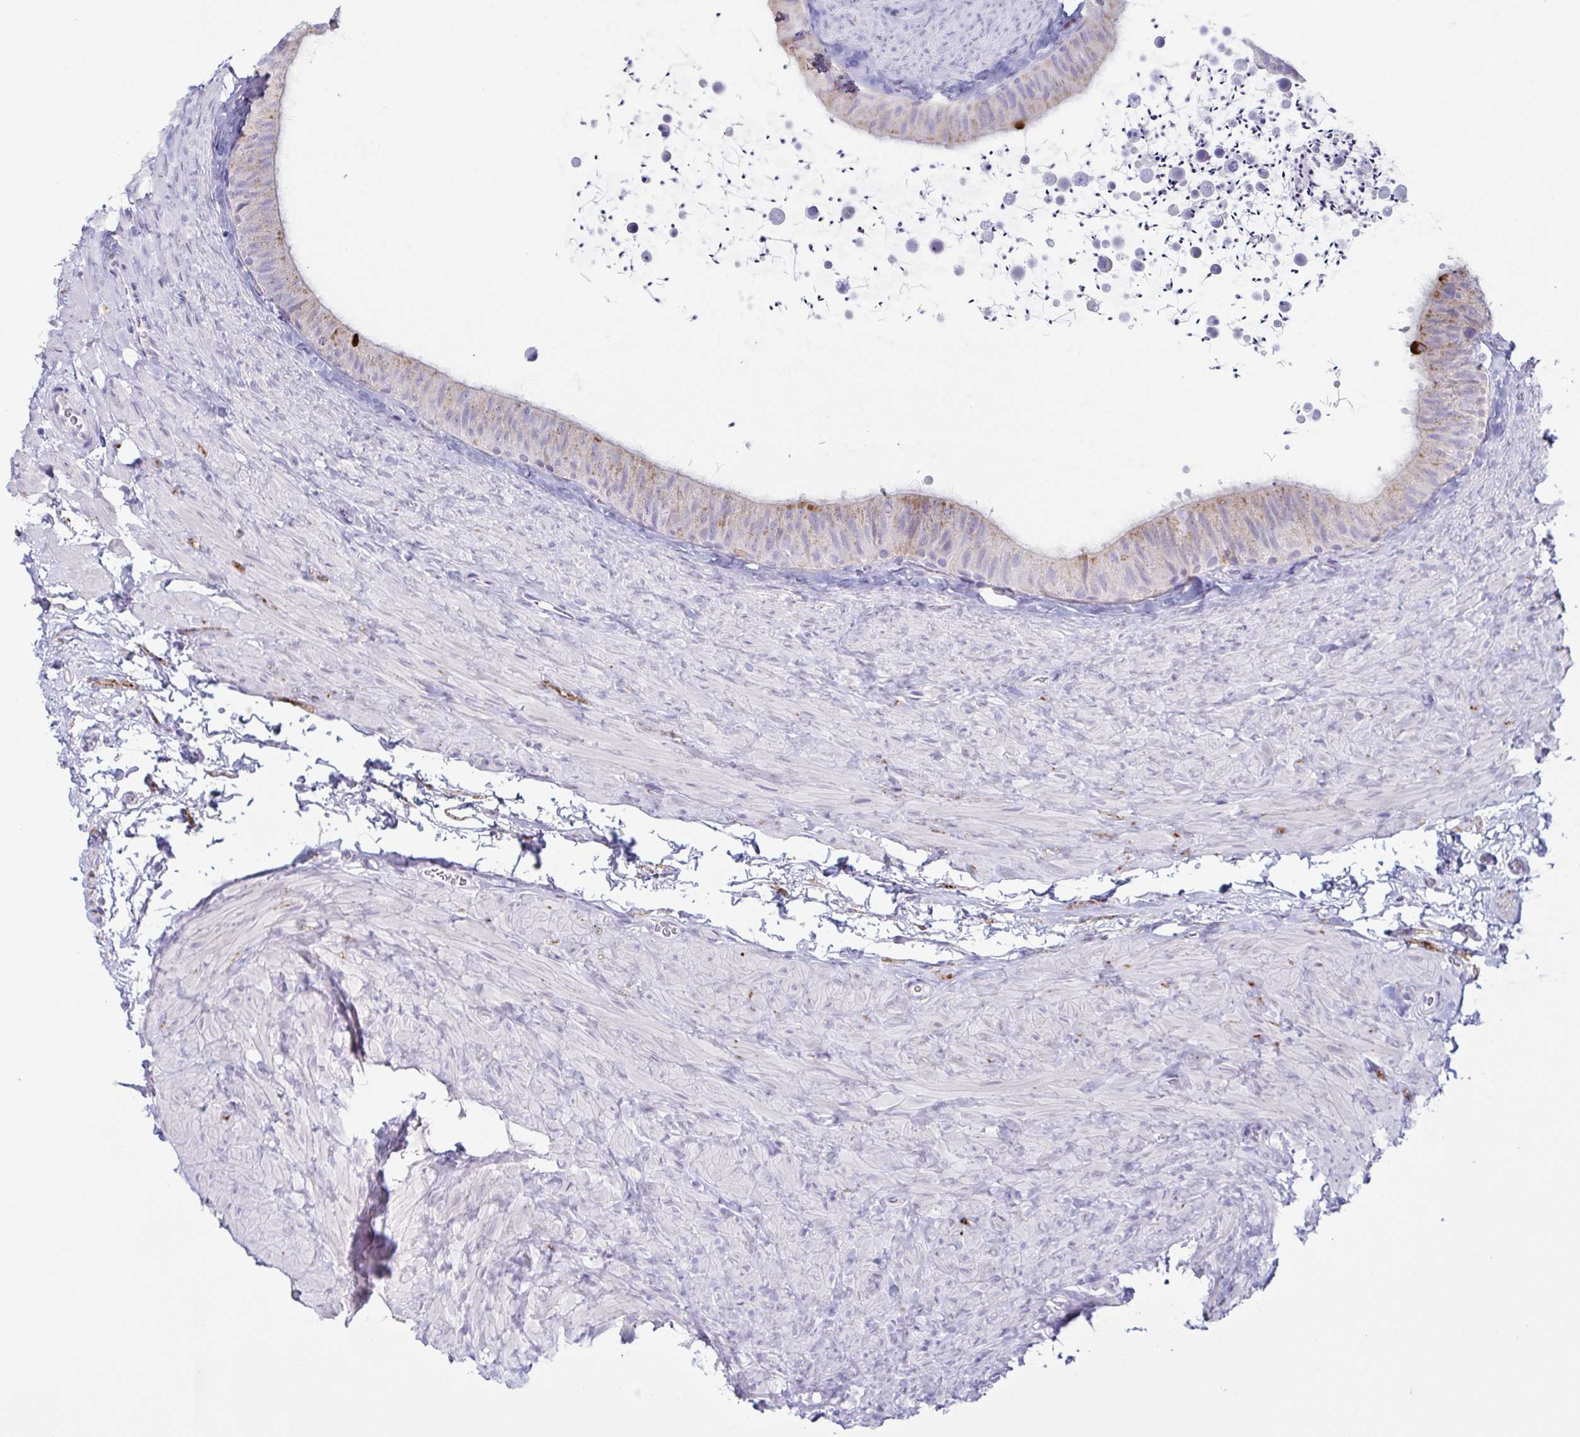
{"staining": {"intensity": "weak", "quantity": "<25%", "location": "cytoplasmic/membranous"}, "tissue": "epididymis", "cell_type": "Glandular cells", "image_type": "normal", "snomed": [{"axis": "morphology", "description": "Normal tissue, NOS"}, {"axis": "topography", "description": "Epididymis, spermatic cord, NOS"}, {"axis": "topography", "description": "Epididymis"}], "caption": "A high-resolution micrograph shows immunohistochemistry (IHC) staining of normal epididymis, which reveals no significant positivity in glandular cells.", "gene": "ATP6V1G2", "patient": {"sex": "male", "age": 31}}